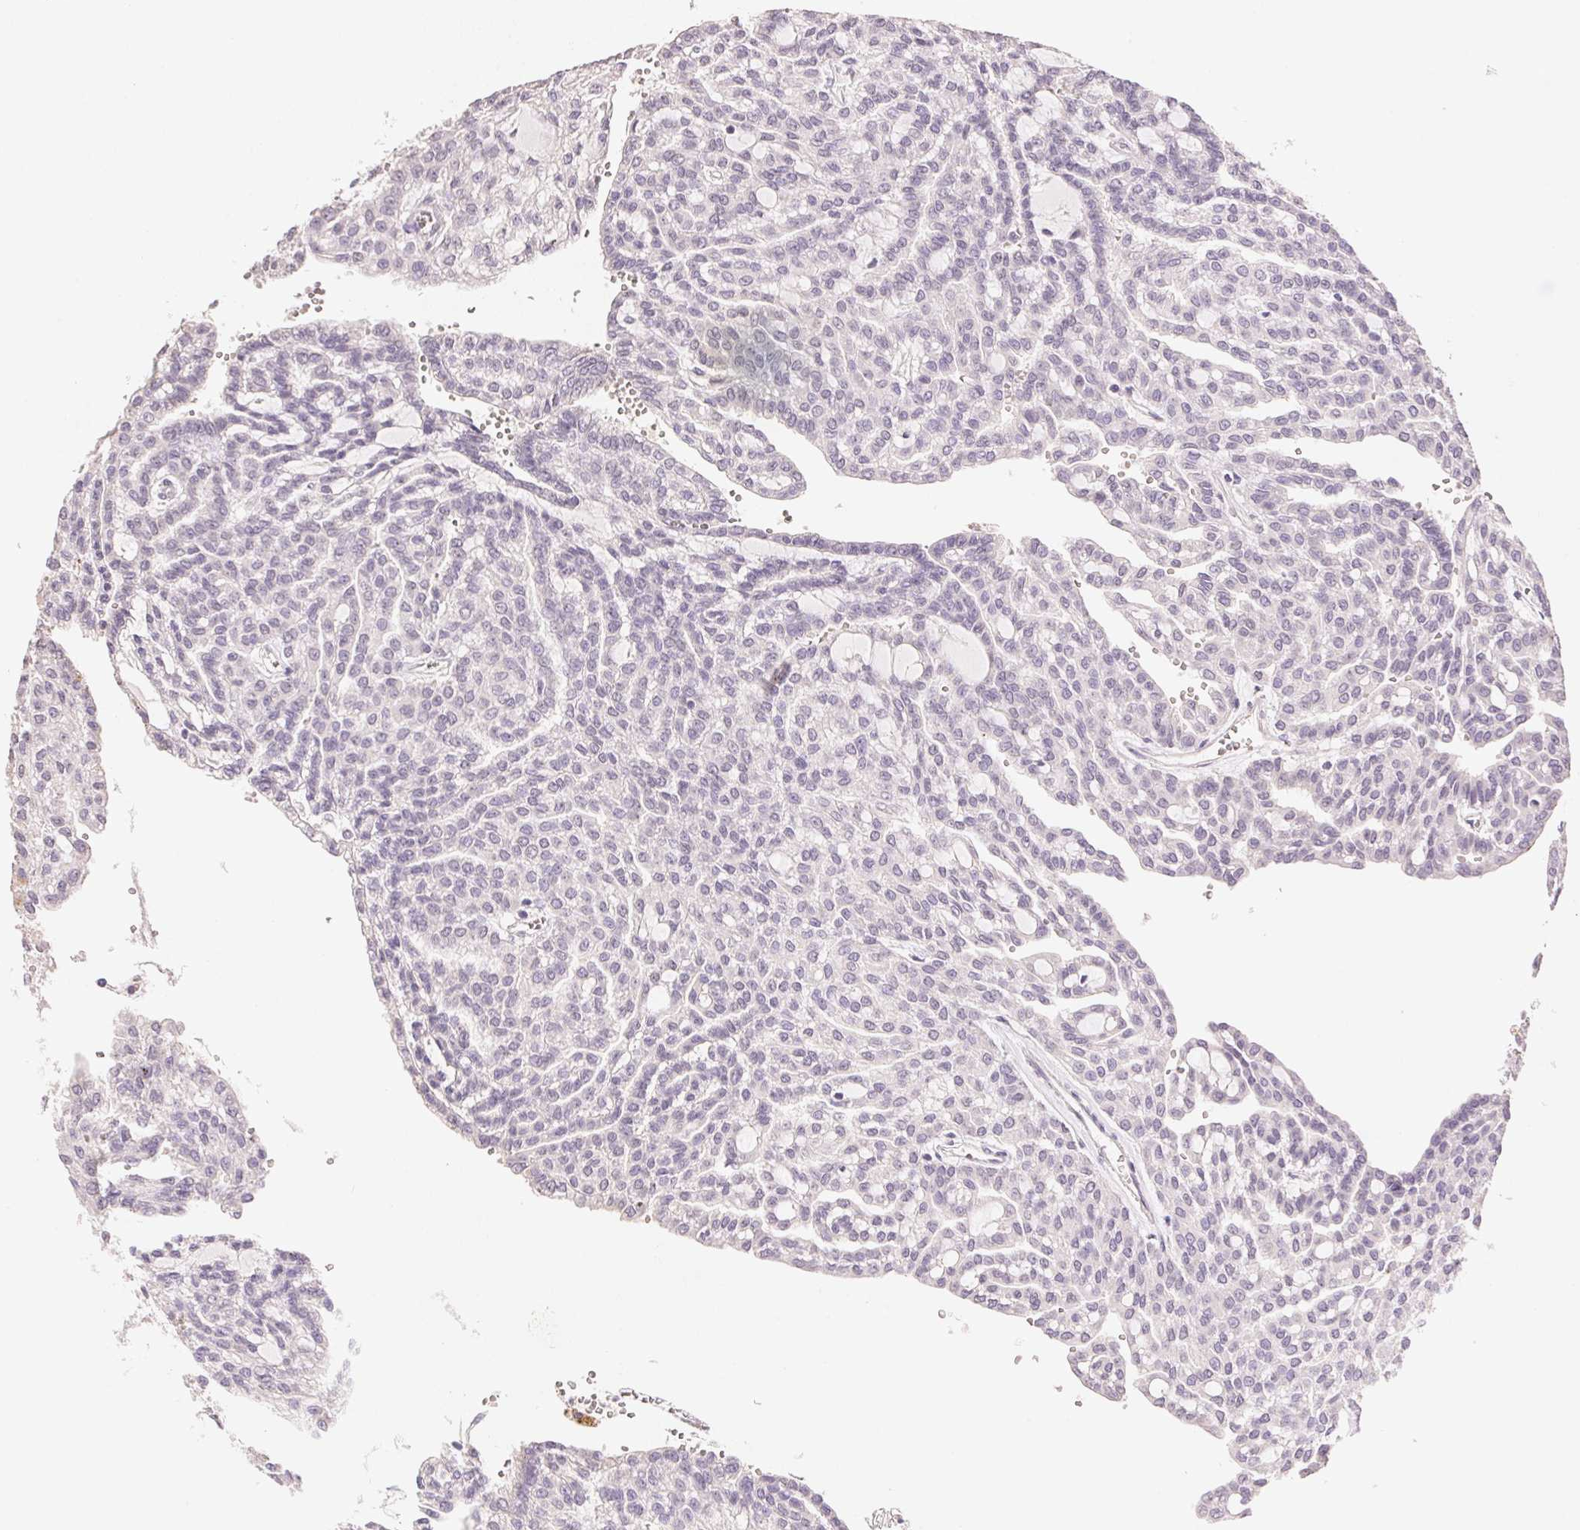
{"staining": {"intensity": "negative", "quantity": "none", "location": "none"}, "tissue": "renal cancer", "cell_type": "Tumor cells", "image_type": "cancer", "snomed": [{"axis": "morphology", "description": "Adenocarcinoma, NOS"}, {"axis": "topography", "description": "Kidney"}], "caption": "A high-resolution micrograph shows IHC staining of adenocarcinoma (renal), which displays no significant staining in tumor cells.", "gene": "DHCR24", "patient": {"sex": "male", "age": 63}}